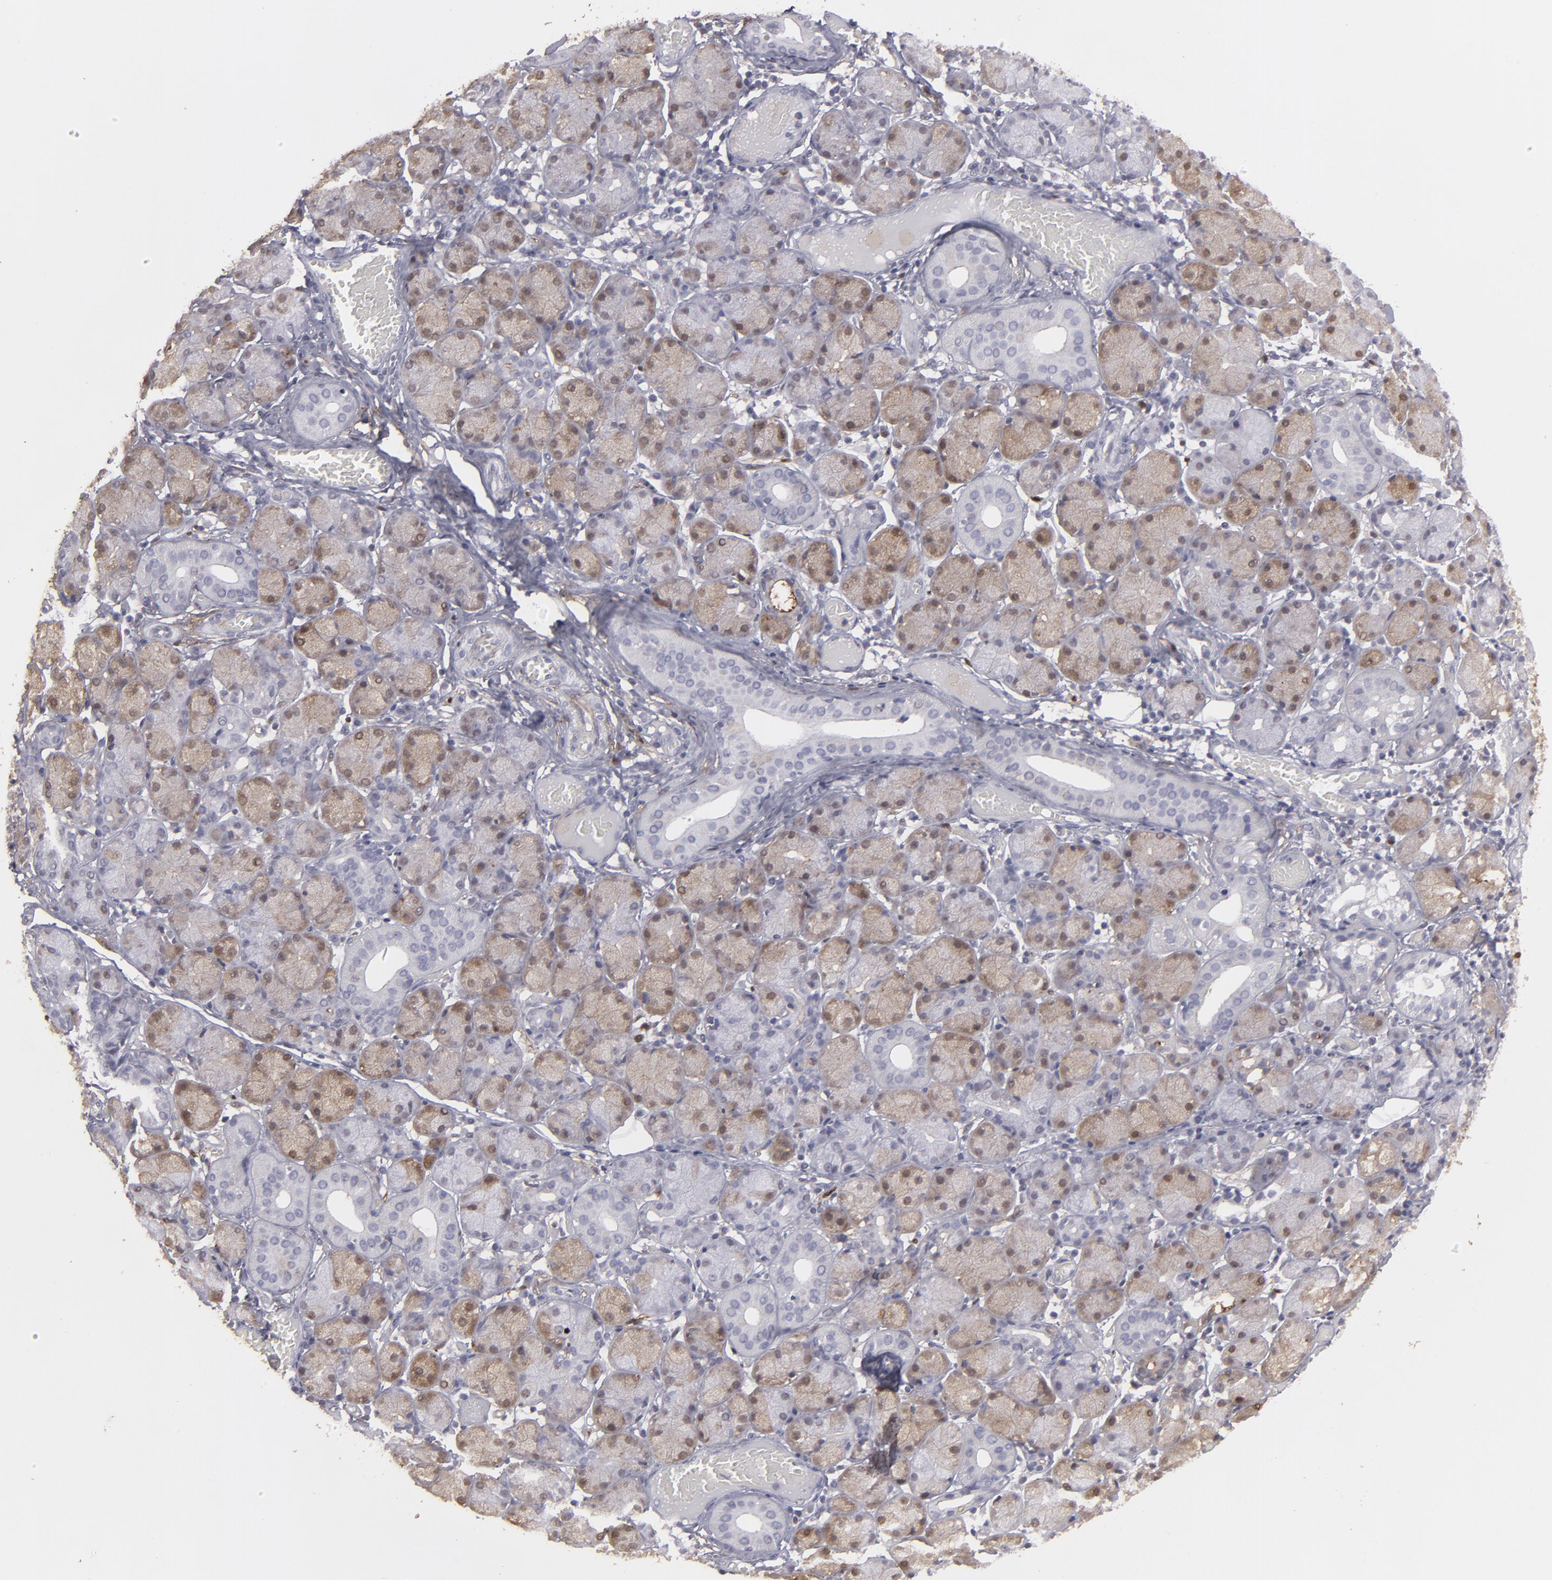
{"staining": {"intensity": "moderate", "quantity": ">75%", "location": "cytoplasmic/membranous"}, "tissue": "salivary gland", "cell_type": "Glandular cells", "image_type": "normal", "snomed": [{"axis": "morphology", "description": "Normal tissue, NOS"}, {"axis": "topography", "description": "Salivary gland"}], "caption": "The micrograph reveals staining of unremarkable salivary gland, revealing moderate cytoplasmic/membranous protein positivity (brown color) within glandular cells.", "gene": "SEMA3G", "patient": {"sex": "female", "age": 24}}